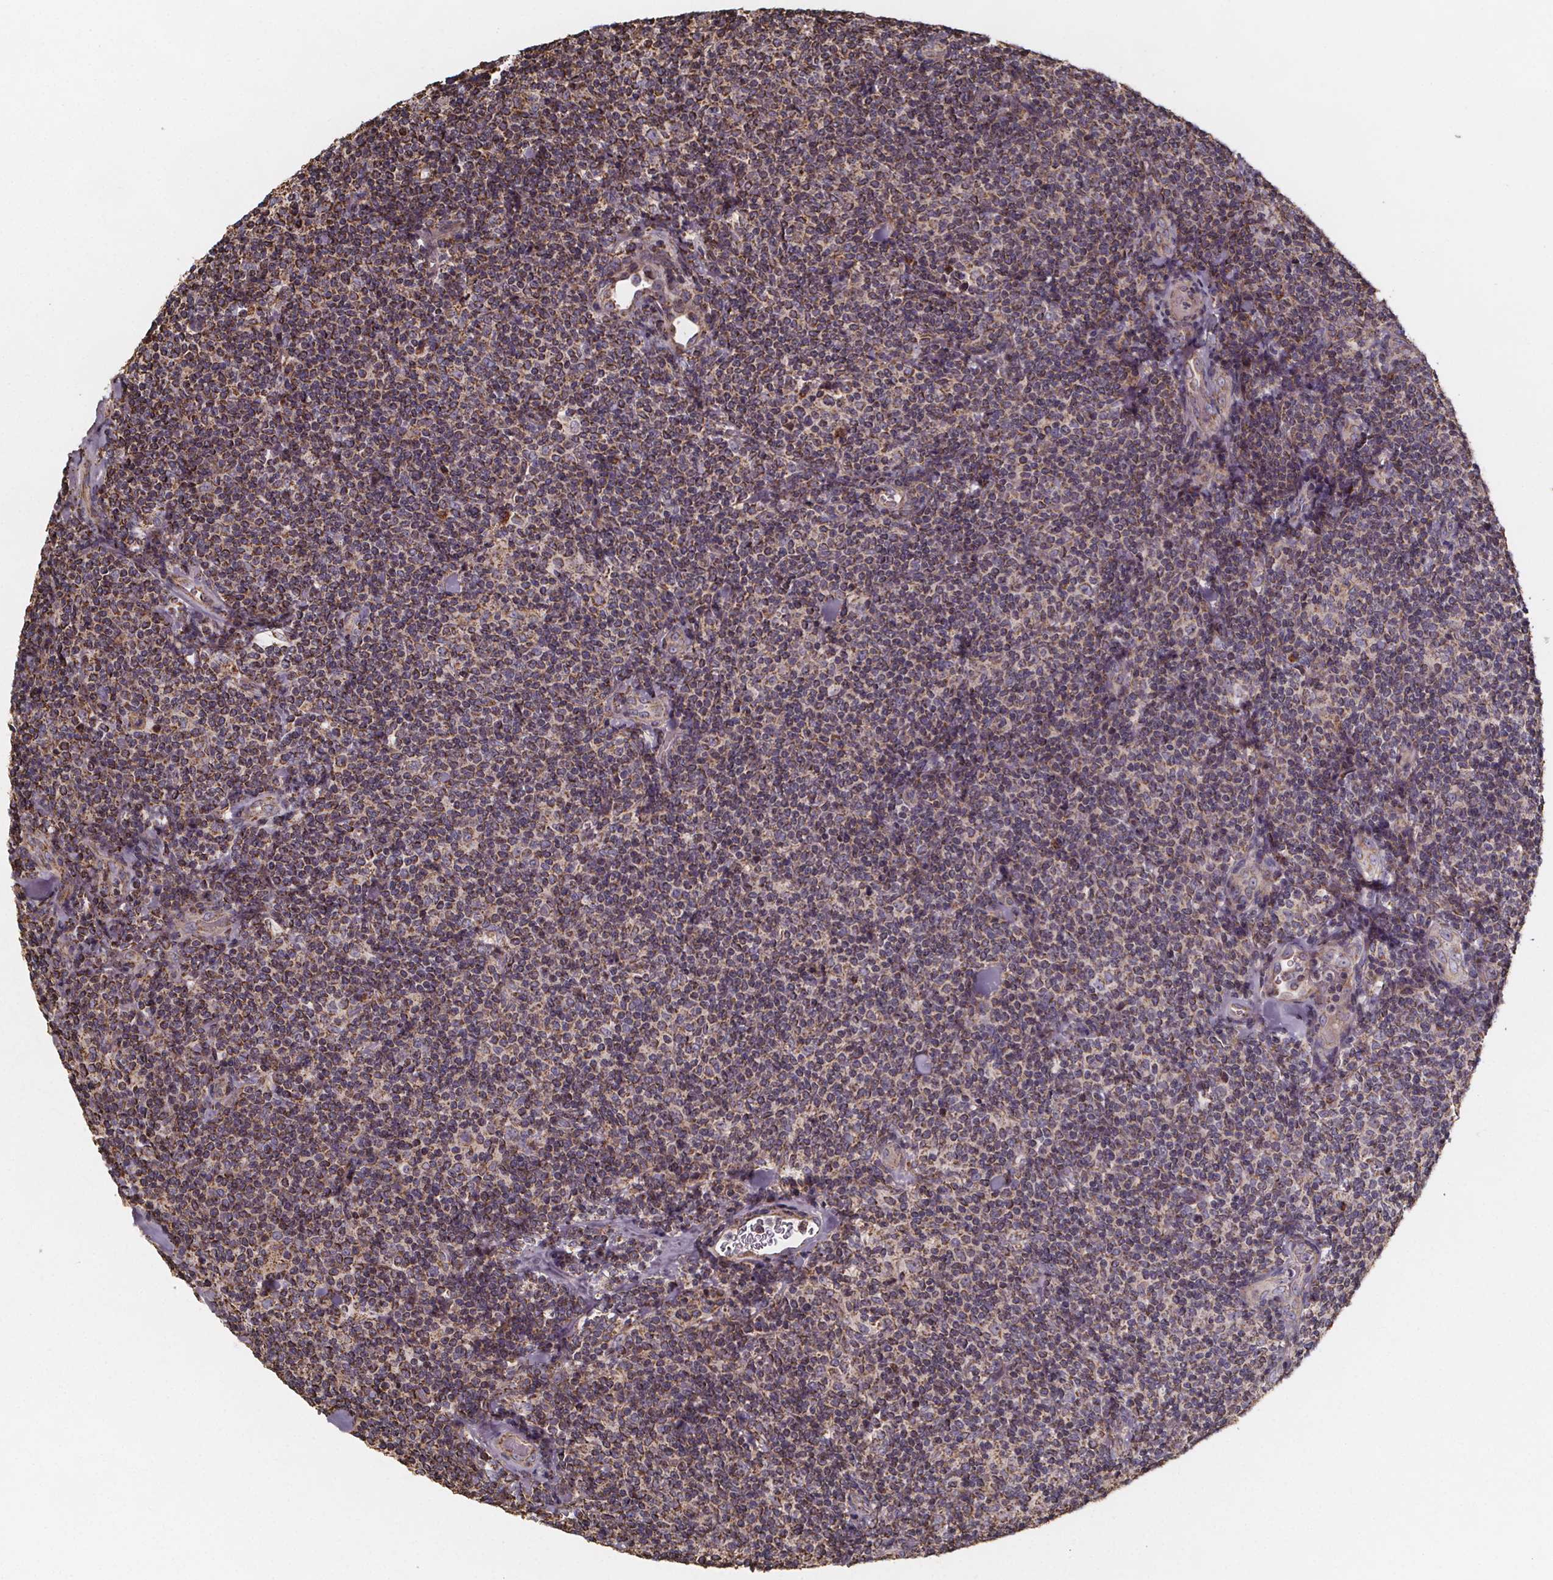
{"staining": {"intensity": "moderate", "quantity": ">75%", "location": "cytoplasmic/membranous"}, "tissue": "lymphoma", "cell_type": "Tumor cells", "image_type": "cancer", "snomed": [{"axis": "morphology", "description": "Malignant lymphoma, non-Hodgkin's type, Low grade"}, {"axis": "topography", "description": "Lymph node"}], "caption": "Brown immunohistochemical staining in low-grade malignant lymphoma, non-Hodgkin's type reveals moderate cytoplasmic/membranous positivity in about >75% of tumor cells. The staining is performed using DAB (3,3'-diaminobenzidine) brown chromogen to label protein expression. The nuclei are counter-stained blue using hematoxylin.", "gene": "SLC35D2", "patient": {"sex": "female", "age": 56}}